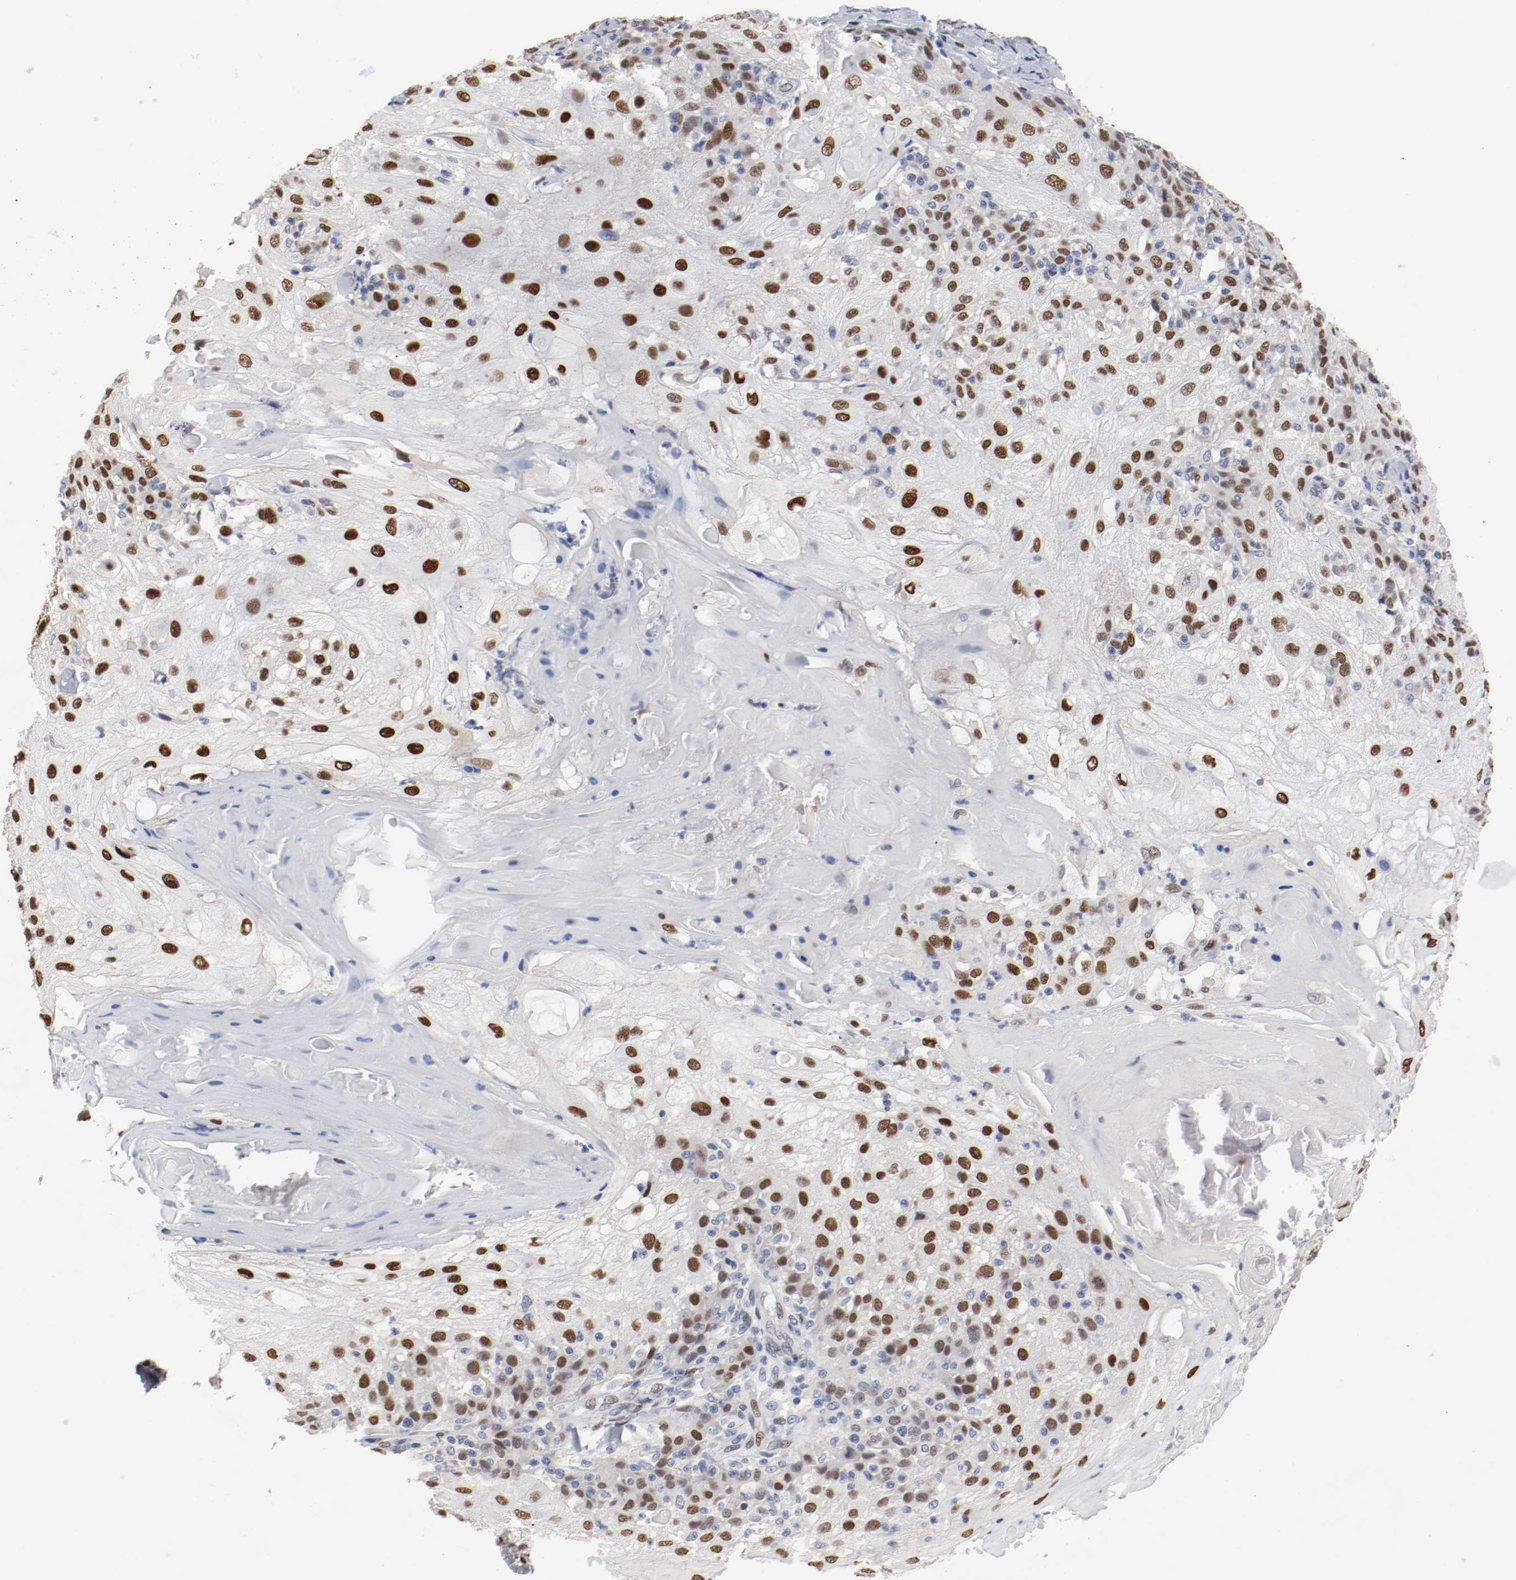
{"staining": {"intensity": "strong", "quantity": ">75%", "location": "nuclear"}, "tissue": "skin cancer", "cell_type": "Tumor cells", "image_type": "cancer", "snomed": [{"axis": "morphology", "description": "Normal tissue, NOS"}, {"axis": "morphology", "description": "Squamous cell carcinoma, NOS"}, {"axis": "topography", "description": "Skin"}], "caption": "Immunohistochemistry (DAB) staining of human skin squamous cell carcinoma shows strong nuclear protein staining in approximately >75% of tumor cells.", "gene": "FOSL2", "patient": {"sex": "female", "age": 83}}